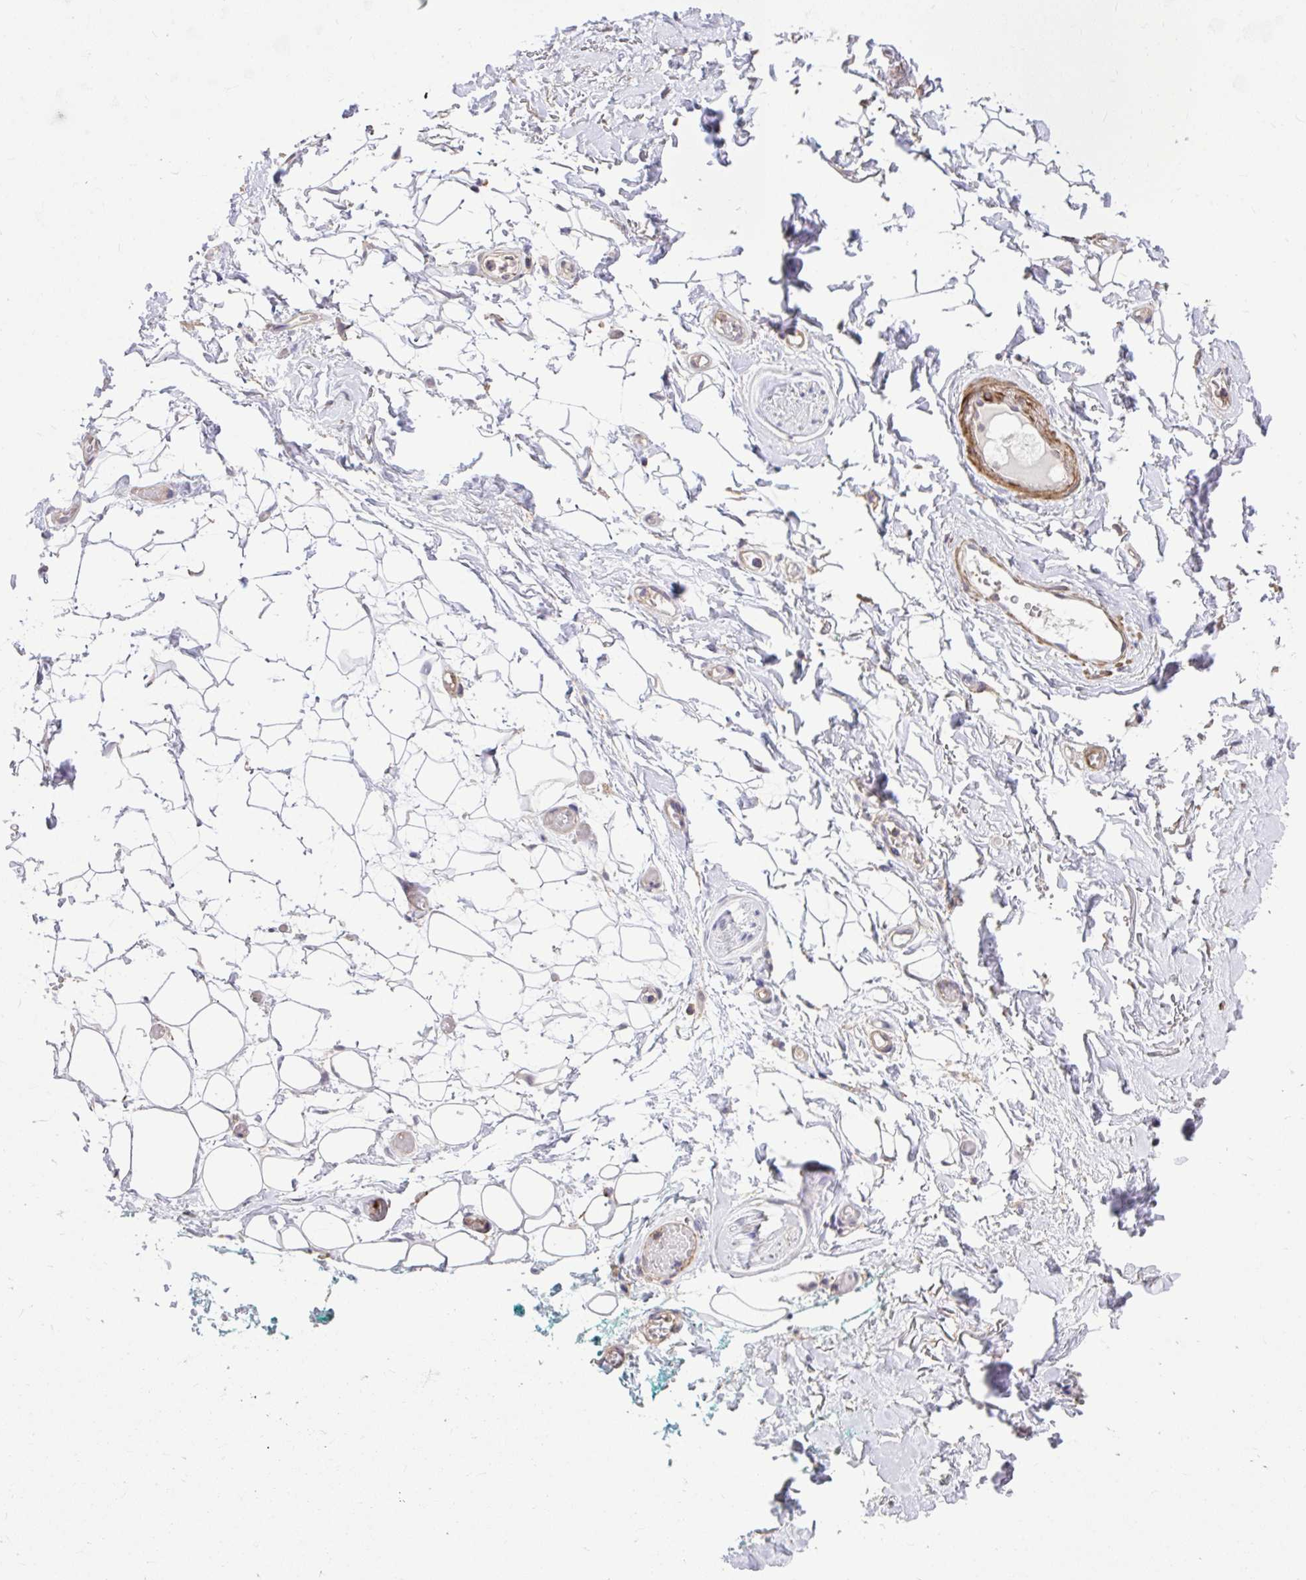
{"staining": {"intensity": "negative", "quantity": "none", "location": "none"}, "tissue": "adipose tissue", "cell_type": "Adipocytes", "image_type": "normal", "snomed": [{"axis": "morphology", "description": "Normal tissue, NOS"}, {"axis": "topography", "description": "Anal"}, {"axis": "topography", "description": "Peripheral nerve tissue"}], "caption": "IHC of normal human adipose tissue shows no staining in adipocytes.", "gene": "IGFL2", "patient": {"sex": "male", "age": 78}}